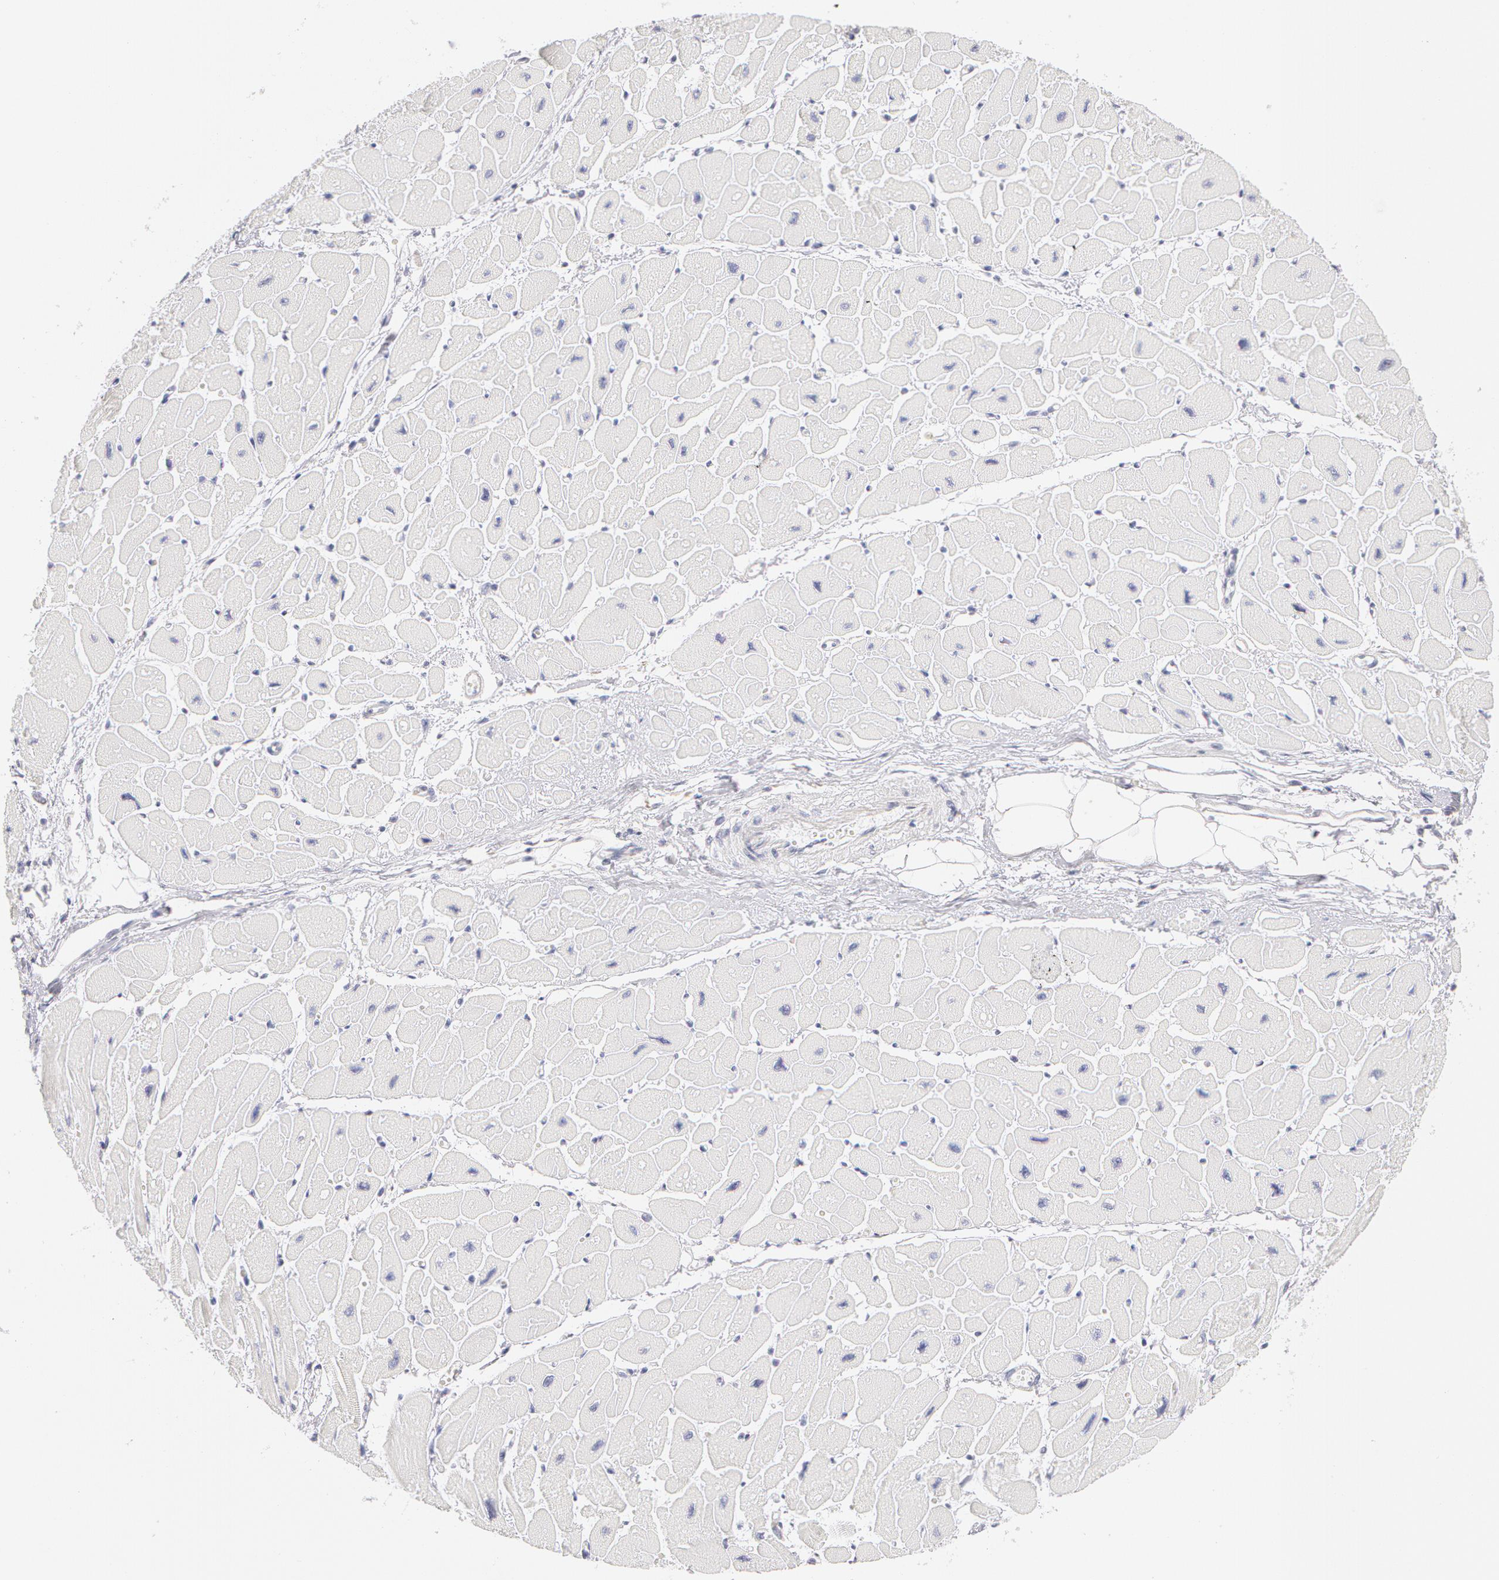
{"staining": {"intensity": "negative", "quantity": "none", "location": "none"}, "tissue": "heart muscle", "cell_type": "Cardiomyocytes", "image_type": "normal", "snomed": [{"axis": "morphology", "description": "Normal tissue, NOS"}, {"axis": "topography", "description": "Heart"}], "caption": "Protein analysis of normal heart muscle displays no significant staining in cardiomyocytes.", "gene": "DDX3X", "patient": {"sex": "female", "age": 54}}